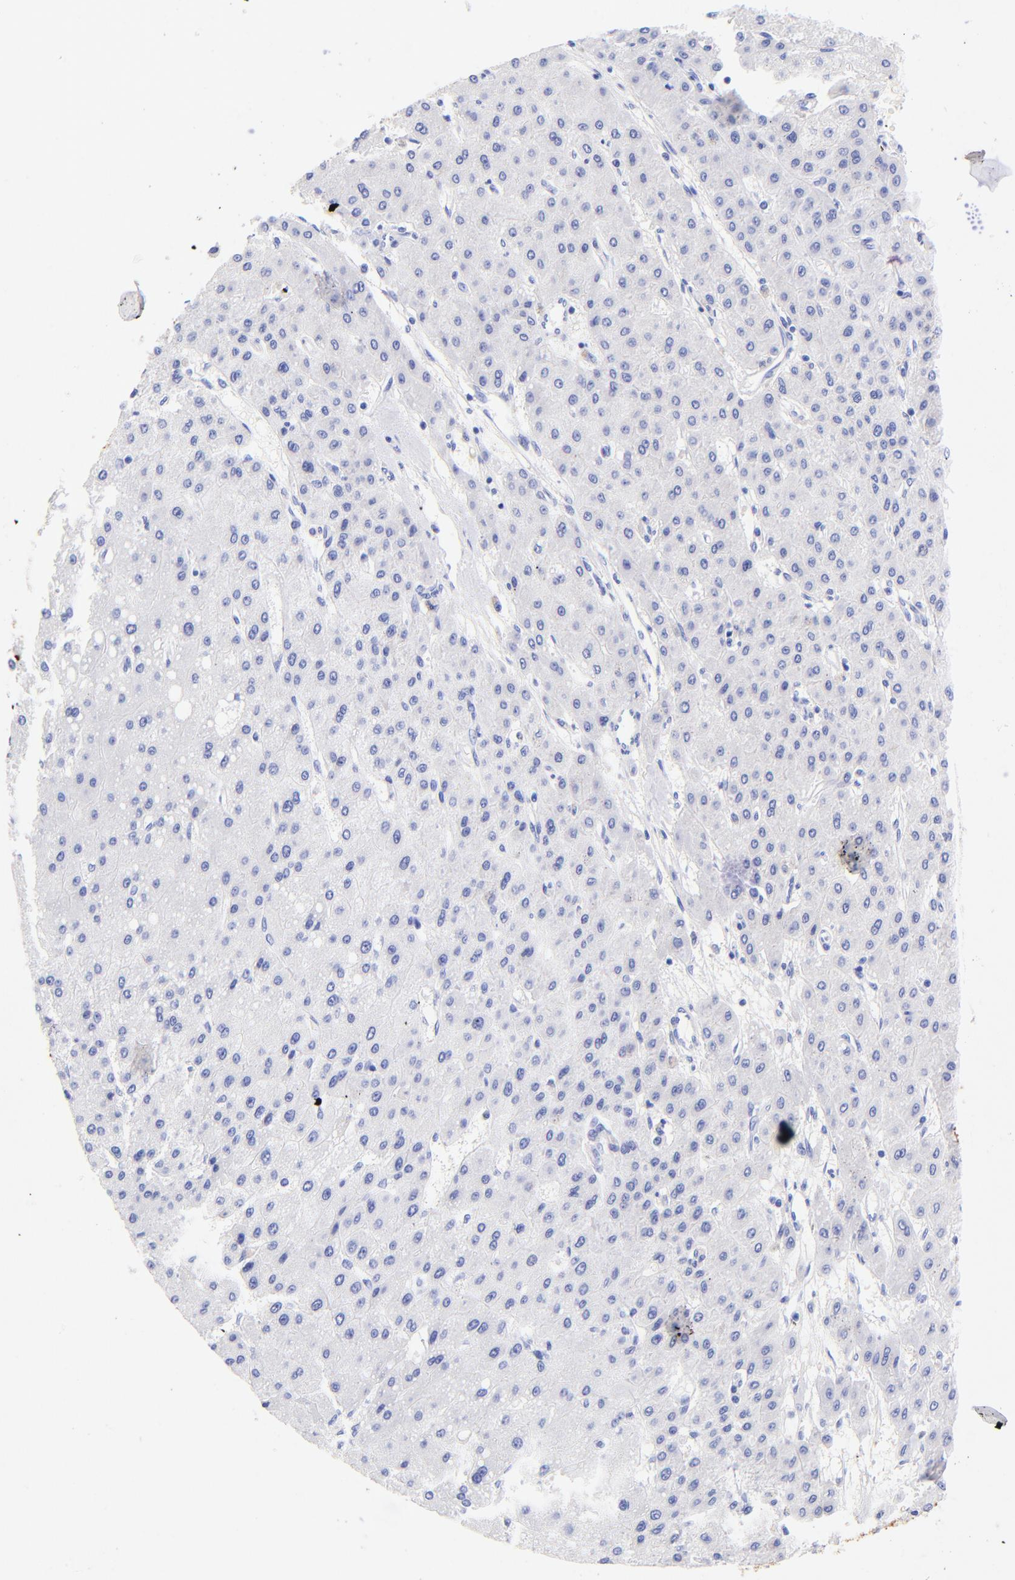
{"staining": {"intensity": "negative", "quantity": "none", "location": "none"}, "tissue": "liver cancer", "cell_type": "Tumor cells", "image_type": "cancer", "snomed": [{"axis": "morphology", "description": "Carcinoma, Hepatocellular, NOS"}, {"axis": "topography", "description": "Liver"}], "caption": "An image of liver cancer stained for a protein exhibits no brown staining in tumor cells.", "gene": "KRT19", "patient": {"sex": "female", "age": 52}}